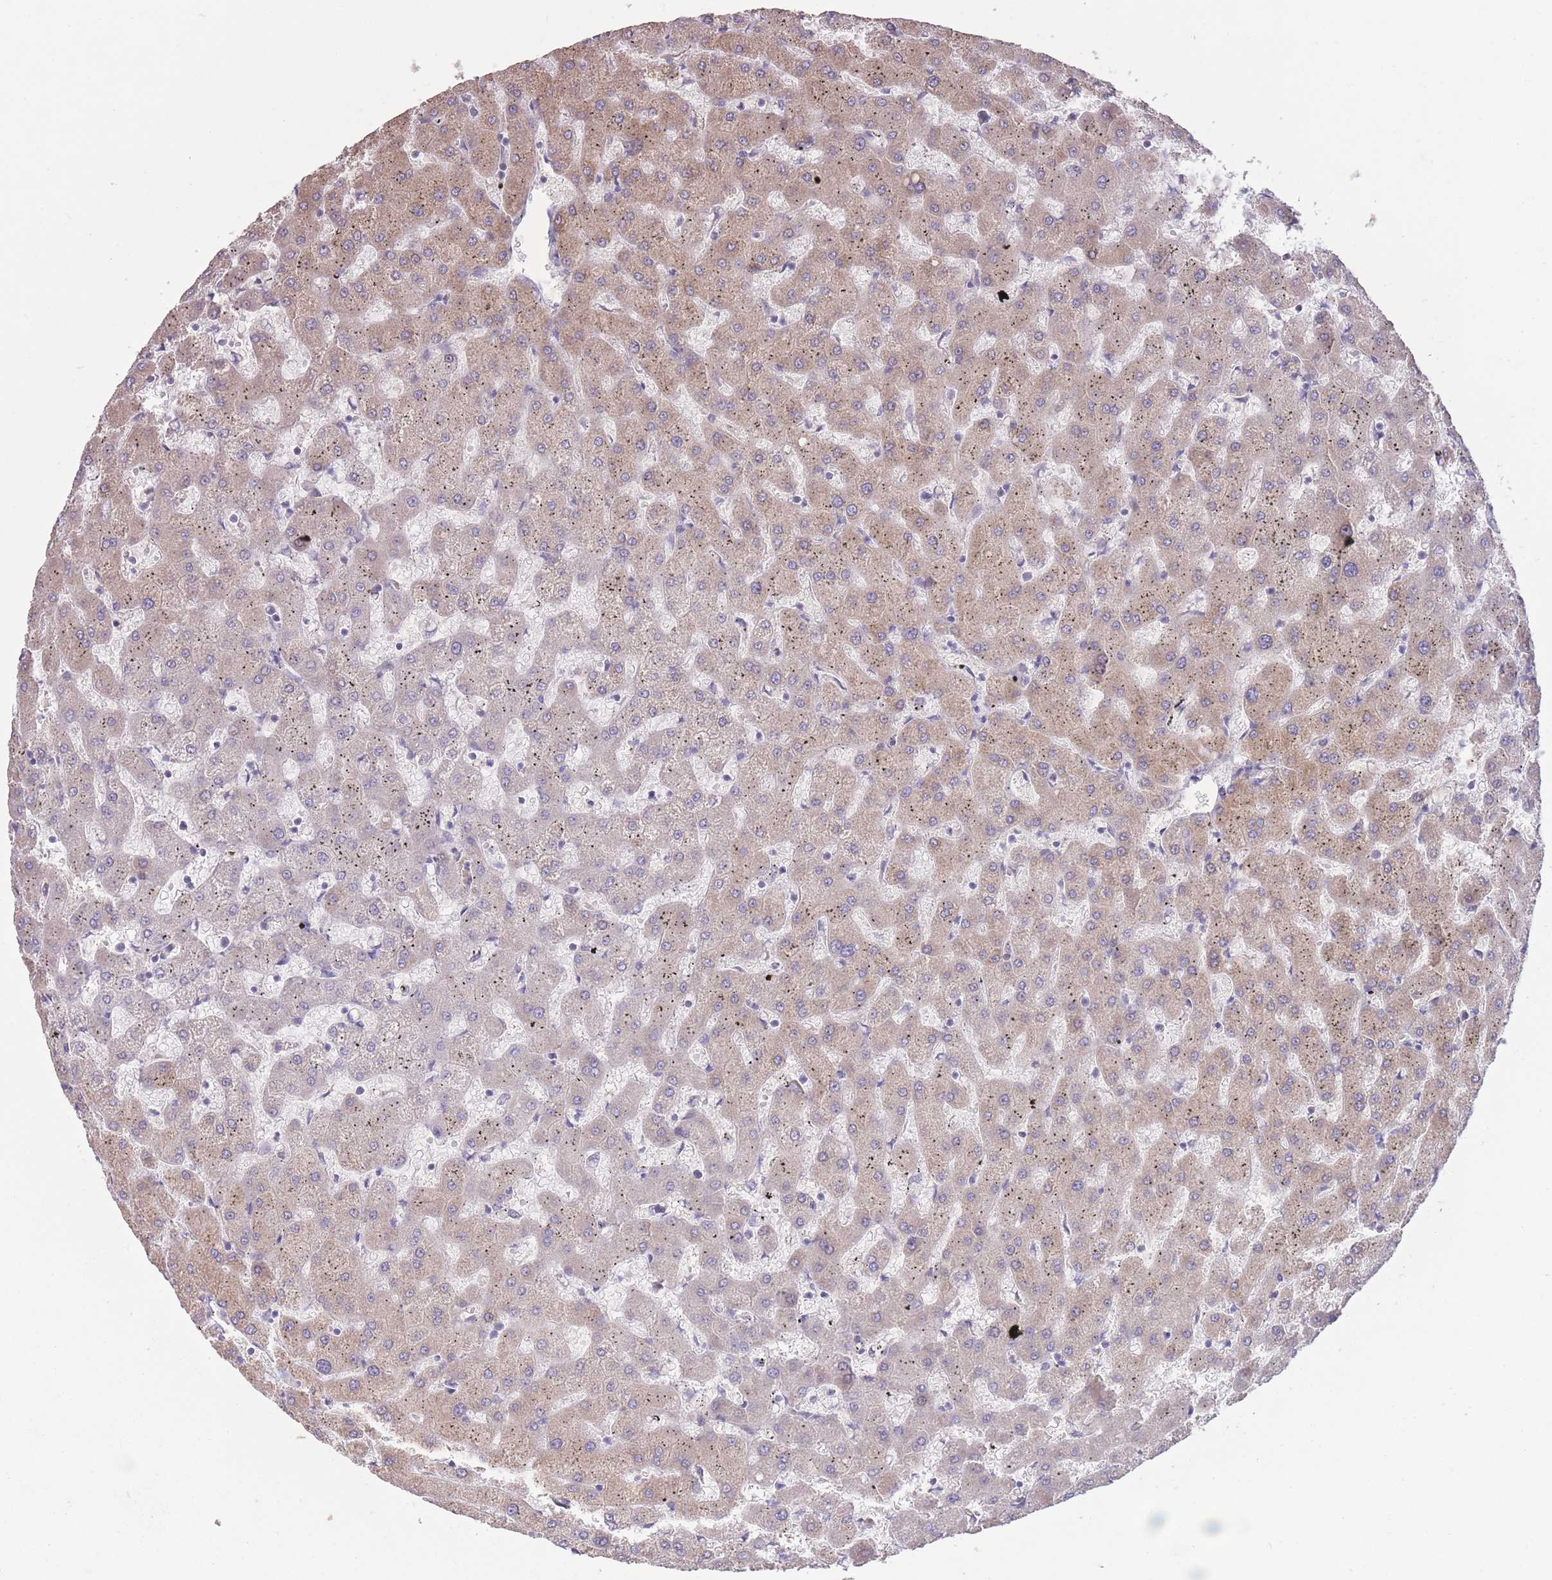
{"staining": {"intensity": "negative", "quantity": "none", "location": "none"}, "tissue": "liver", "cell_type": "Cholangiocytes", "image_type": "normal", "snomed": [{"axis": "morphology", "description": "Normal tissue, NOS"}, {"axis": "topography", "description": "Liver"}], "caption": "DAB immunohistochemical staining of unremarkable liver reveals no significant positivity in cholangiocytes.", "gene": "RSPH10B2", "patient": {"sex": "female", "age": 63}}